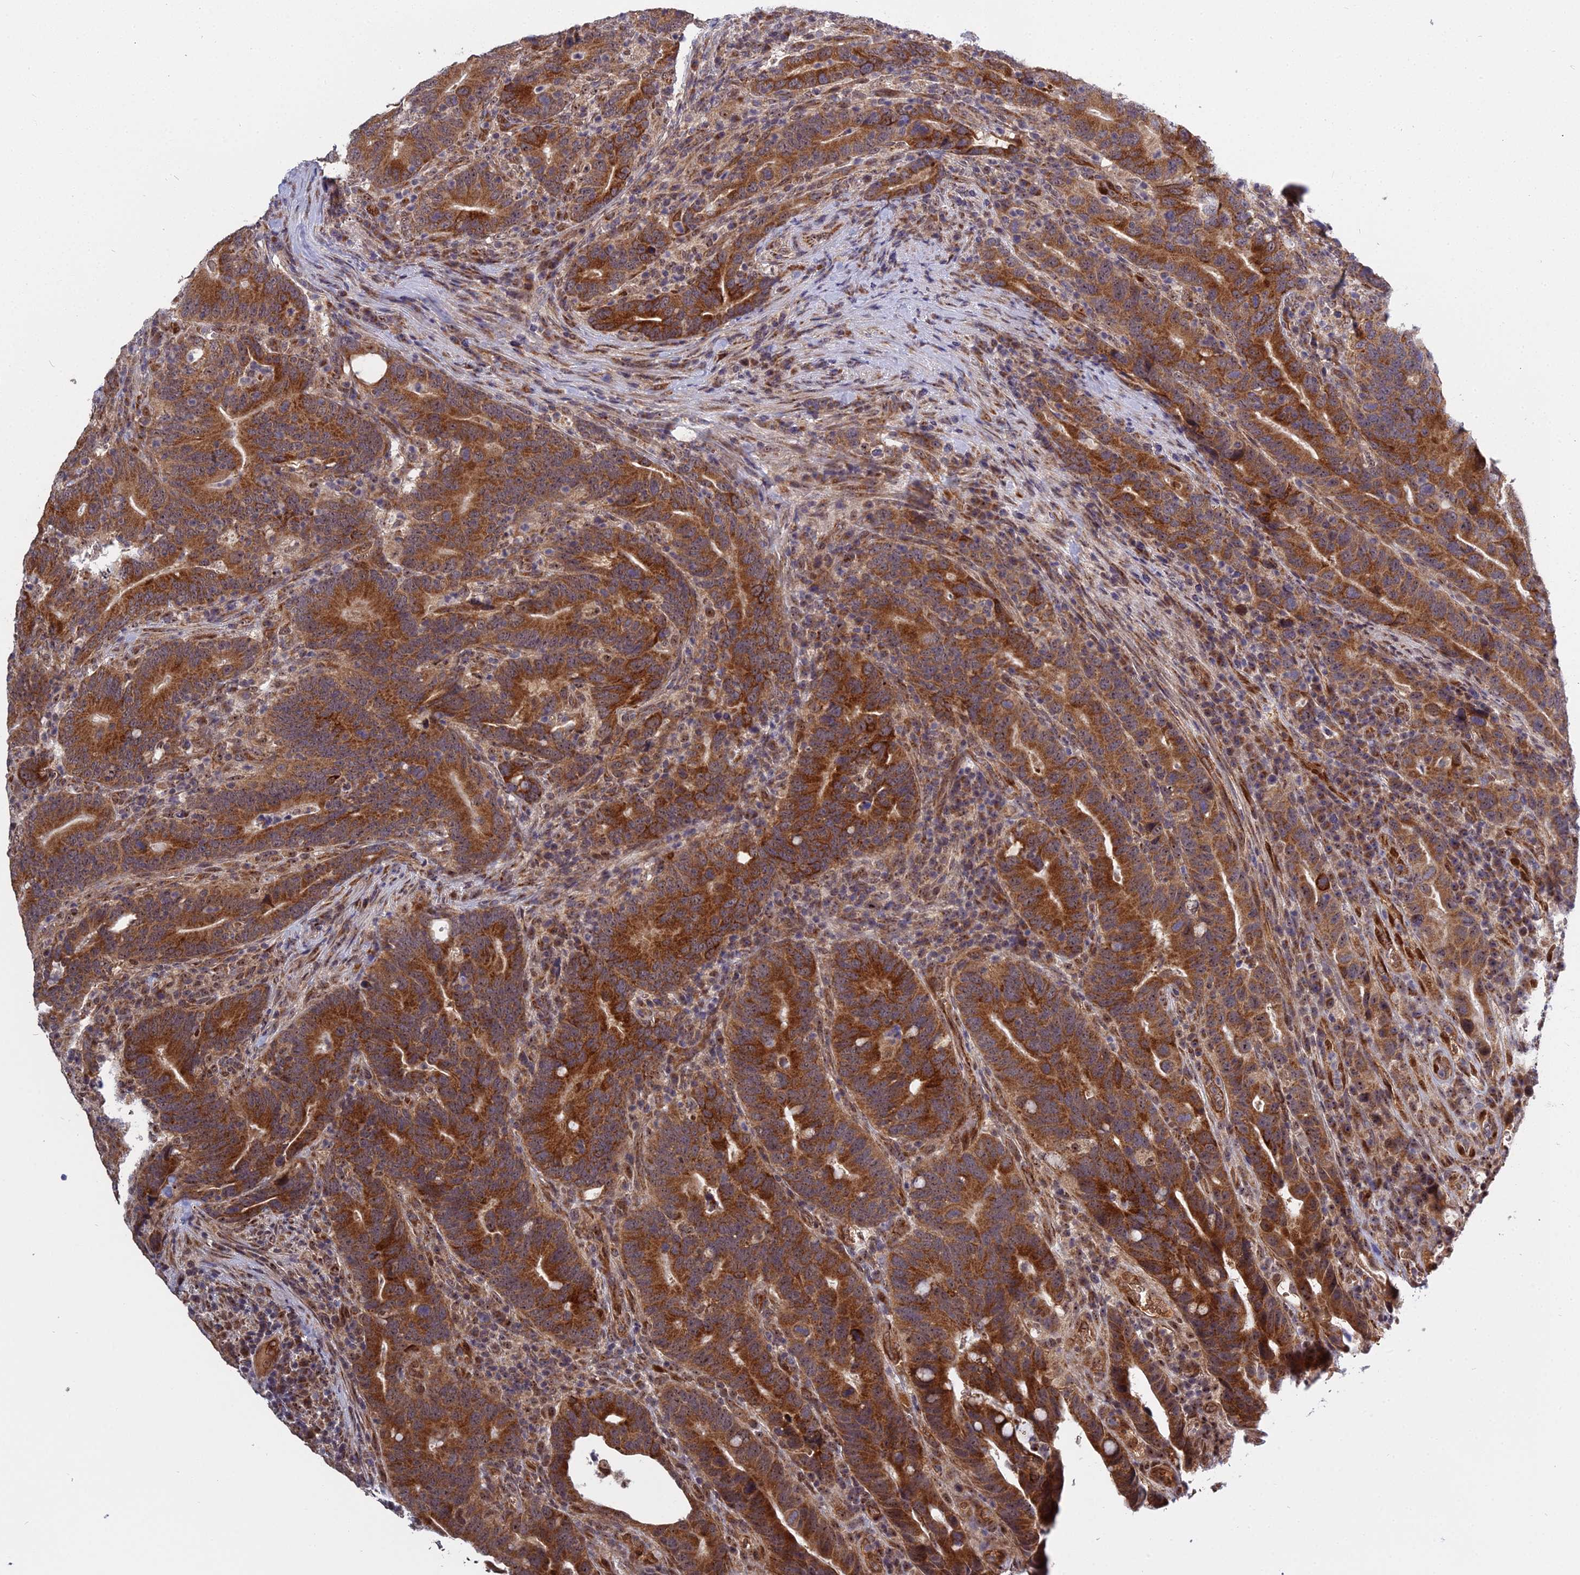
{"staining": {"intensity": "strong", "quantity": ">75%", "location": "cytoplasmic/membranous"}, "tissue": "colorectal cancer", "cell_type": "Tumor cells", "image_type": "cancer", "snomed": [{"axis": "morphology", "description": "Adenocarcinoma, NOS"}, {"axis": "topography", "description": "Colon"}], "caption": "IHC staining of colorectal cancer, which demonstrates high levels of strong cytoplasmic/membranous staining in about >75% of tumor cells indicating strong cytoplasmic/membranous protein expression. The staining was performed using DAB (brown) for protein detection and nuclei were counterstained in hematoxylin (blue).", "gene": "MEOX1", "patient": {"sex": "female", "age": 66}}